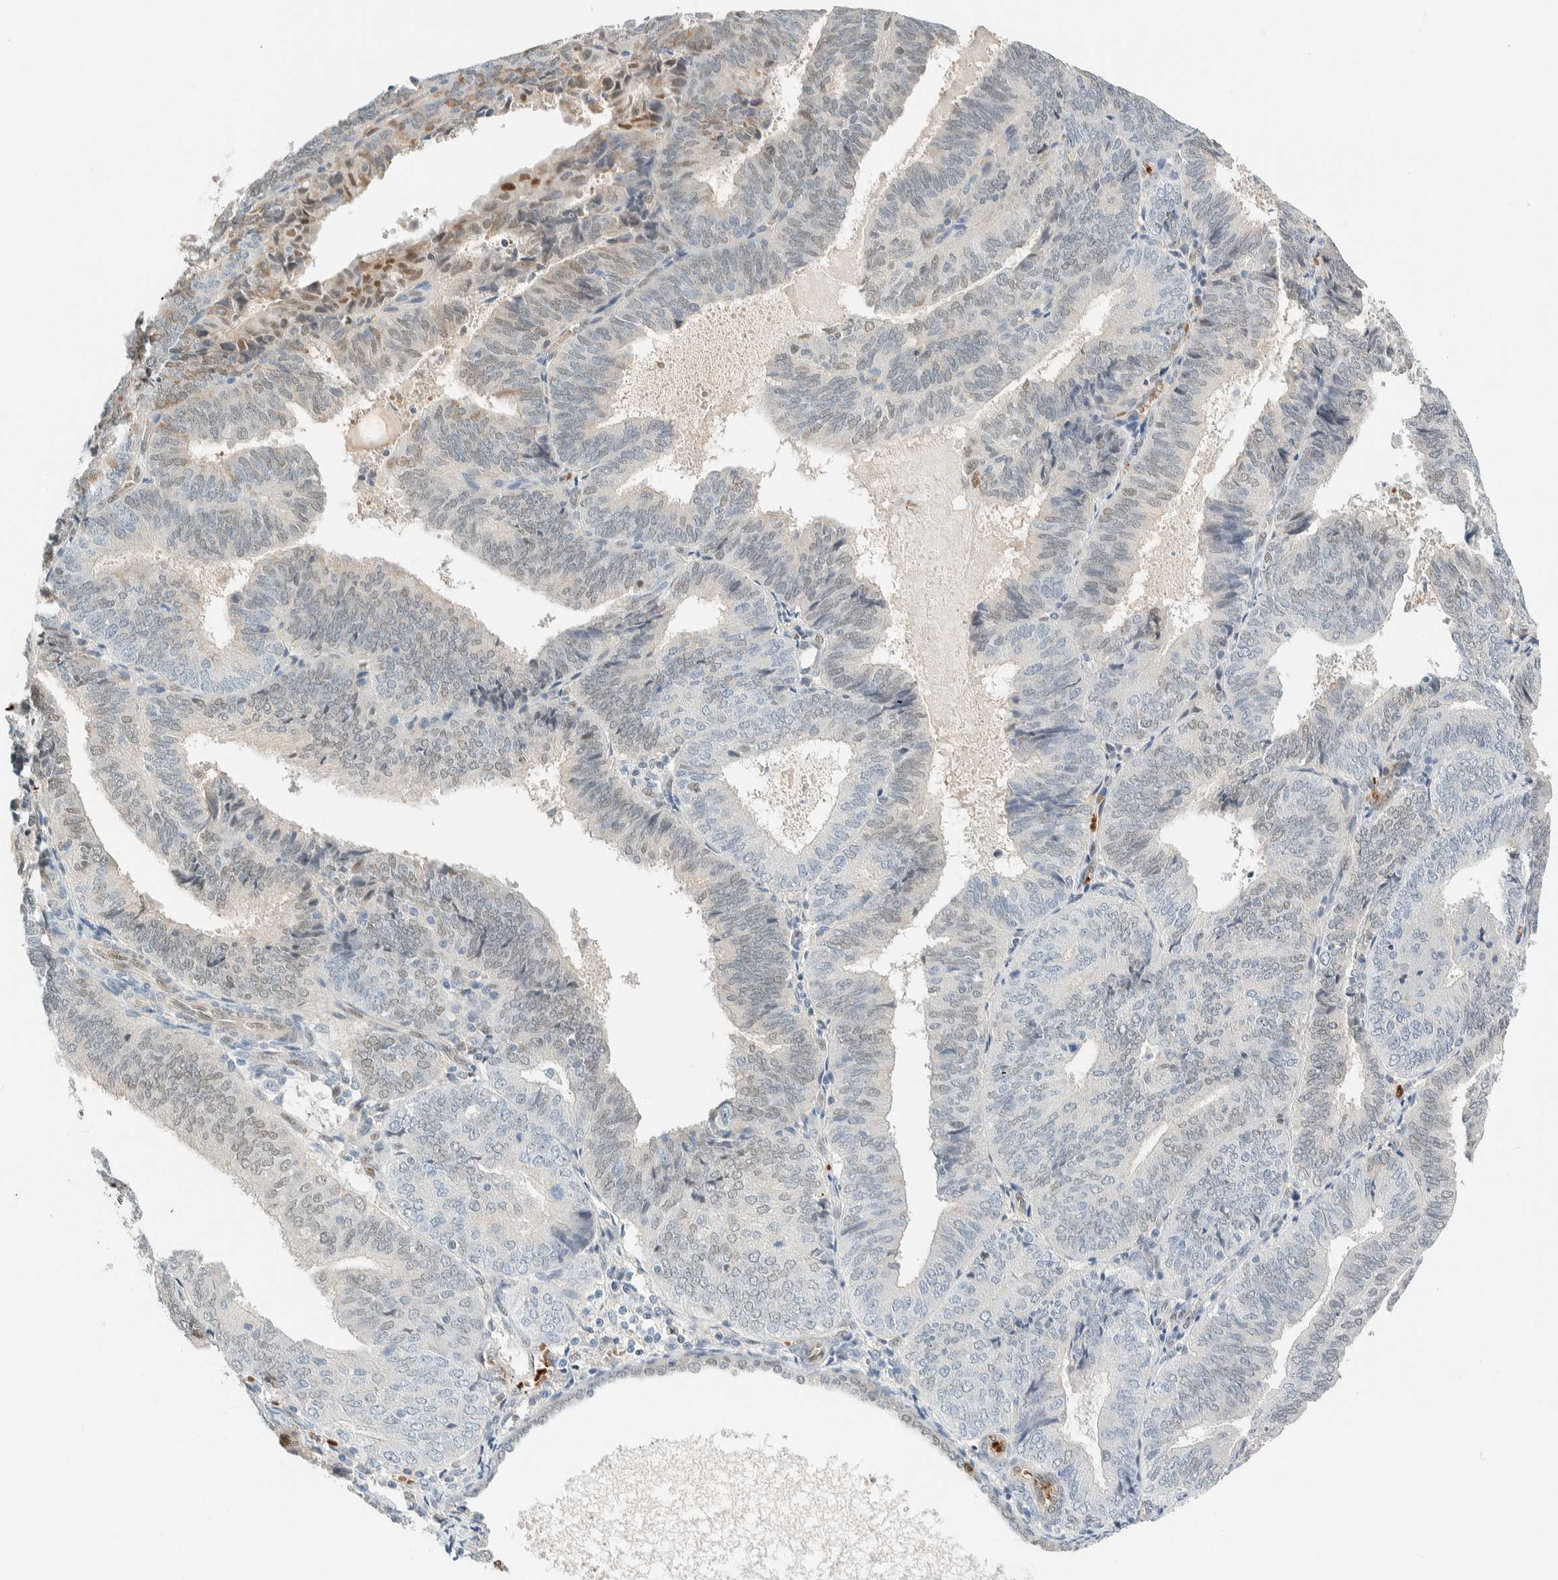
{"staining": {"intensity": "weak", "quantity": "<25%", "location": "cytoplasmic/membranous,nuclear"}, "tissue": "endometrial cancer", "cell_type": "Tumor cells", "image_type": "cancer", "snomed": [{"axis": "morphology", "description": "Adenocarcinoma, NOS"}, {"axis": "topography", "description": "Endometrium"}], "caption": "Photomicrograph shows no significant protein staining in tumor cells of endometrial cancer (adenocarcinoma).", "gene": "TSTD2", "patient": {"sex": "female", "age": 81}}